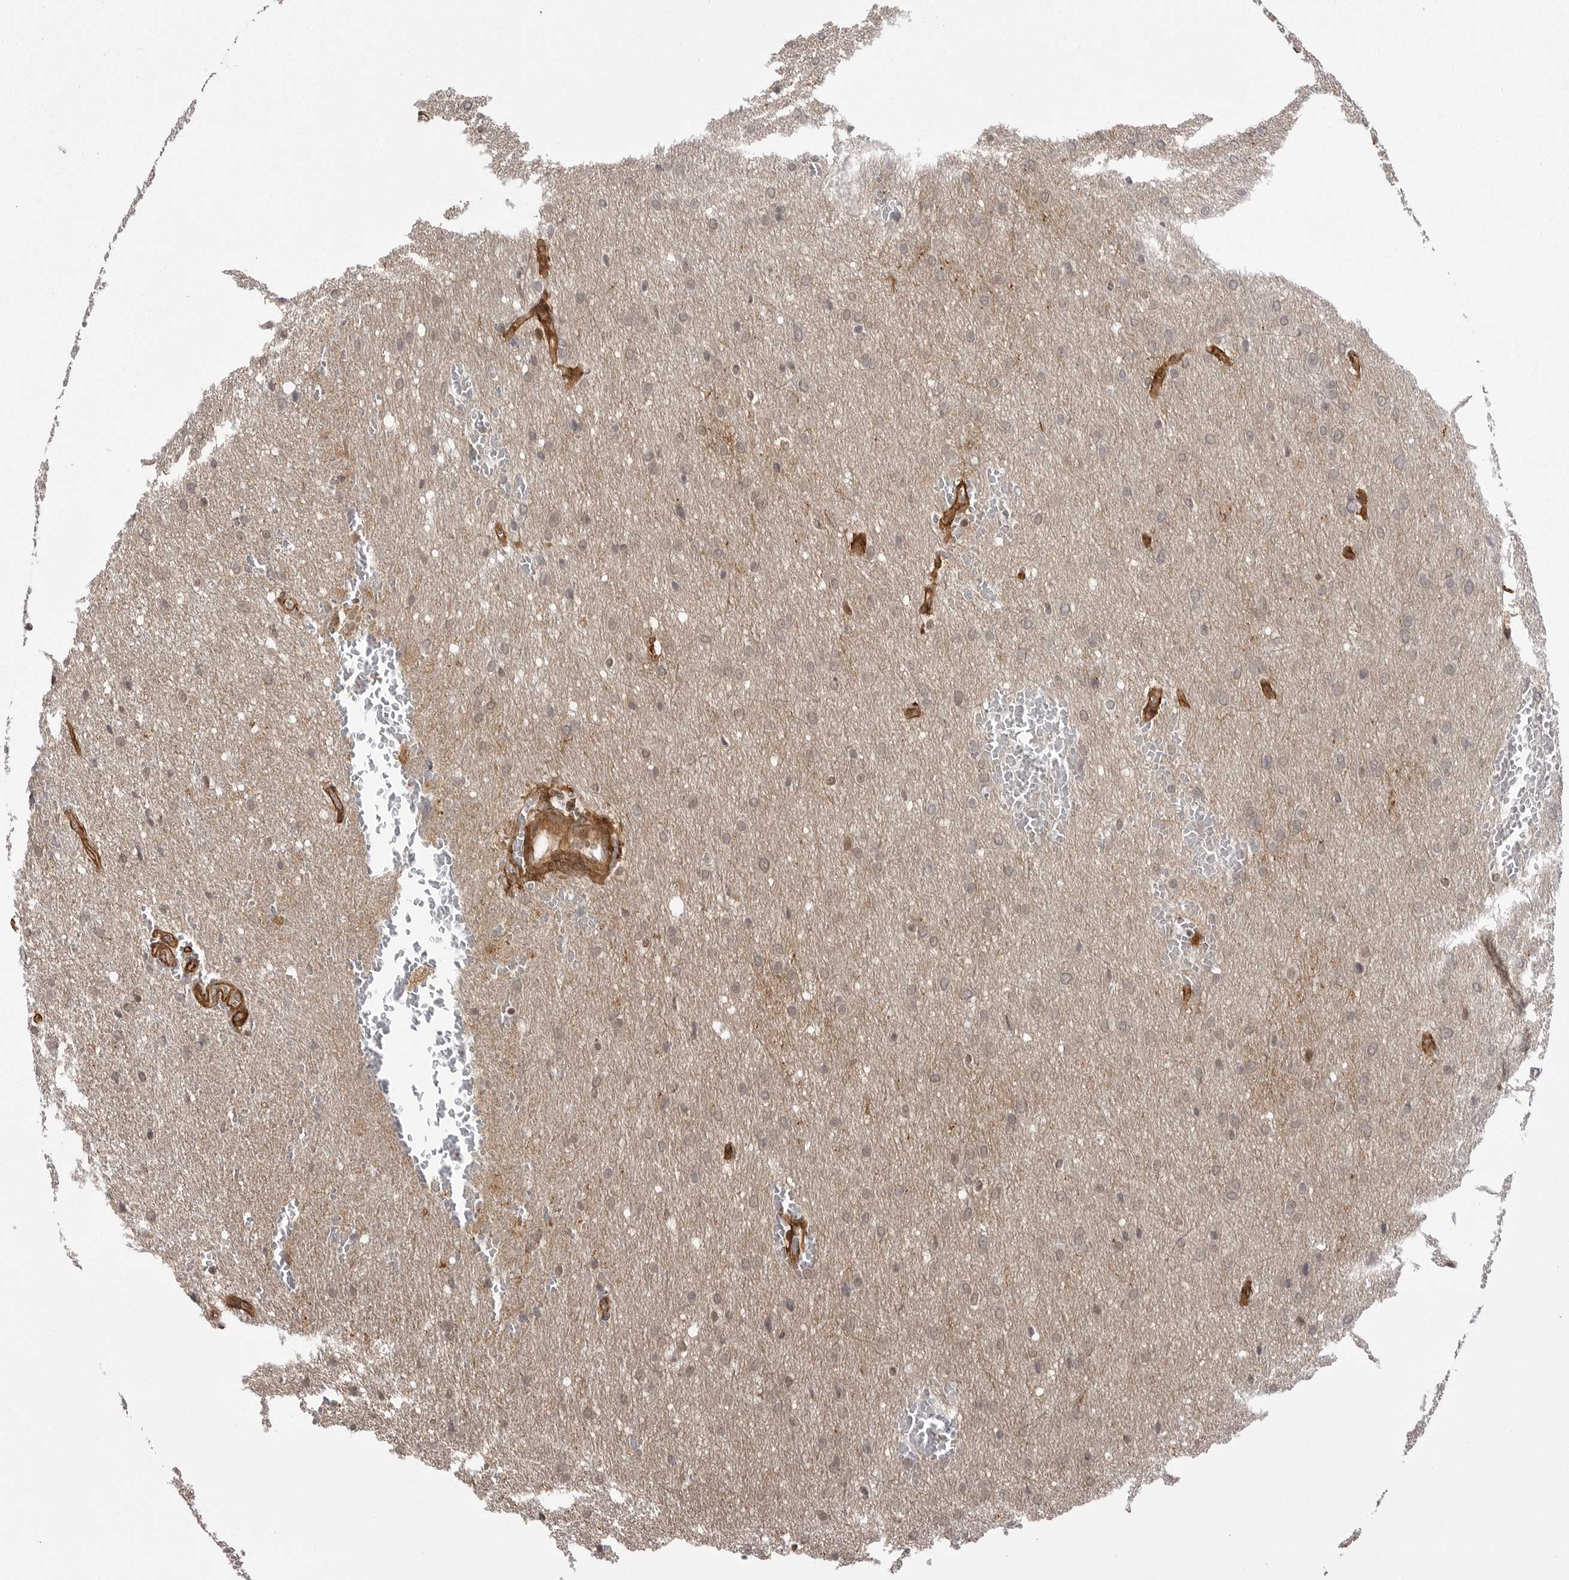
{"staining": {"intensity": "weak", "quantity": "<25%", "location": "nuclear"}, "tissue": "glioma", "cell_type": "Tumor cells", "image_type": "cancer", "snomed": [{"axis": "morphology", "description": "Glioma, malignant, Low grade"}, {"axis": "topography", "description": "Brain"}], "caption": "High power microscopy micrograph of an IHC photomicrograph of low-grade glioma (malignant), revealing no significant staining in tumor cells. The staining is performed using DAB (3,3'-diaminobenzidine) brown chromogen with nuclei counter-stained in using hematoxylin.", "gene": "SORBS1", "patient": {"sex": "female", "age": 37}}